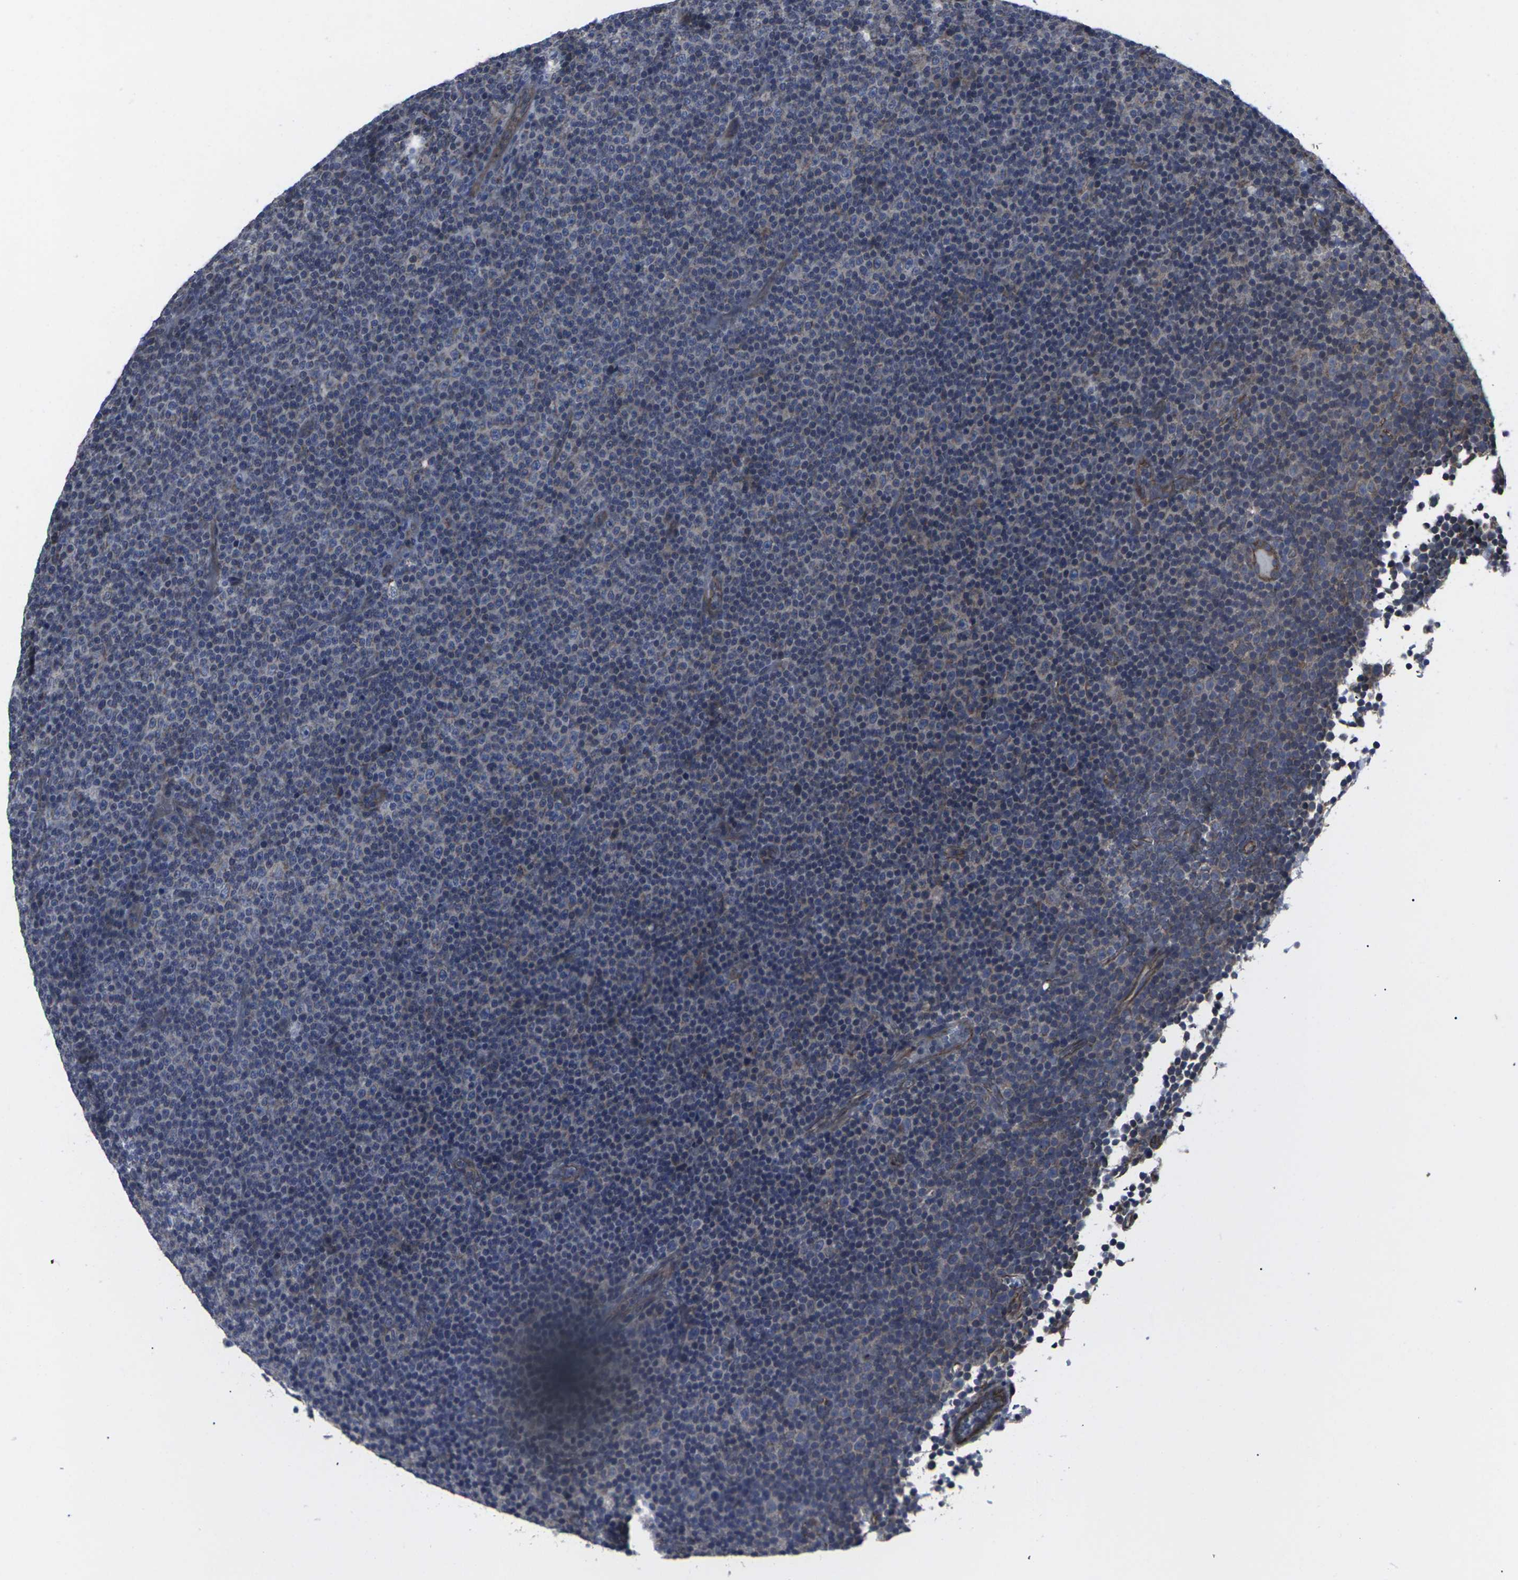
{"staining": {"intensity": "weak", "quantity": ">75%", "location": "cytoplasmic/membranous"}, "tissue": "lymphoma", "cell_type": "Tumor cells", "image_type": "cancer", "snomed": [{"axis": "morphology", "description": "Malignant lymphoma, non-Hodgkin's type, Low grade"}, {"axis": "topography", "description": "Lymph node"}], "caption": "Brown immunohistochemical staining in human lymphoma shows weak cytoplasmic/membranous expression in about >75% of tumor cells.", "gene": "MAPKAPK2", "patient": {"sex": "female", "age": 67}}